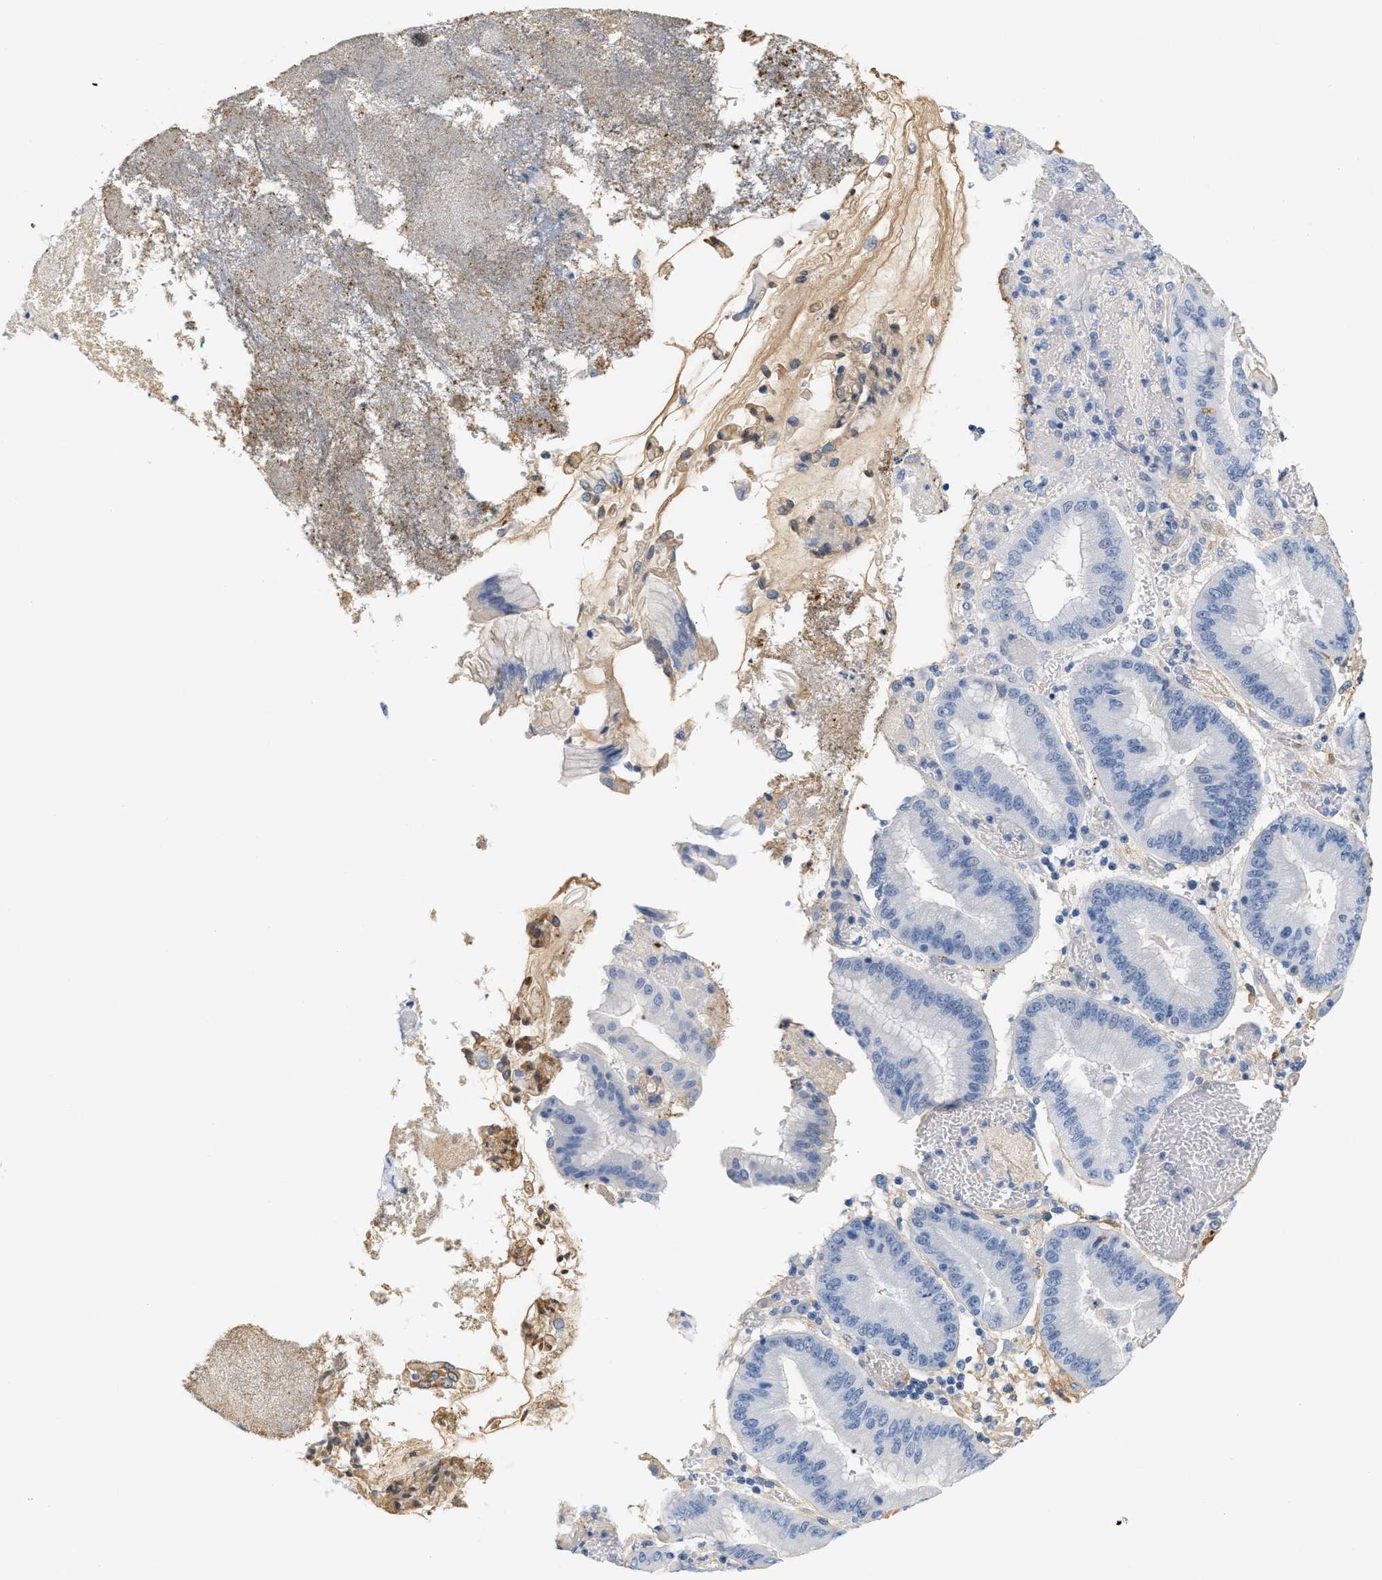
{"staining": {"intensity": "negative", "quantity": "none", "location": "none"}, "tissue": "stomach cancer", "cell_type": "Tumor cells", "image_type": "cancer", "snomed": [{"axis": "morphology", "description": "Normal tissue, NOS"}, {"axis": "morphology", "description": "Adenocarcinoma, NOS"}, {"axis": "topography", "description": "Stomach"}], "caption": "Immunohistochemical staining of human stomach cancer demonstrates no significant expression in tumor cells.", "gene": "CFH", "patient": {"sex": "male", "age": 48}}